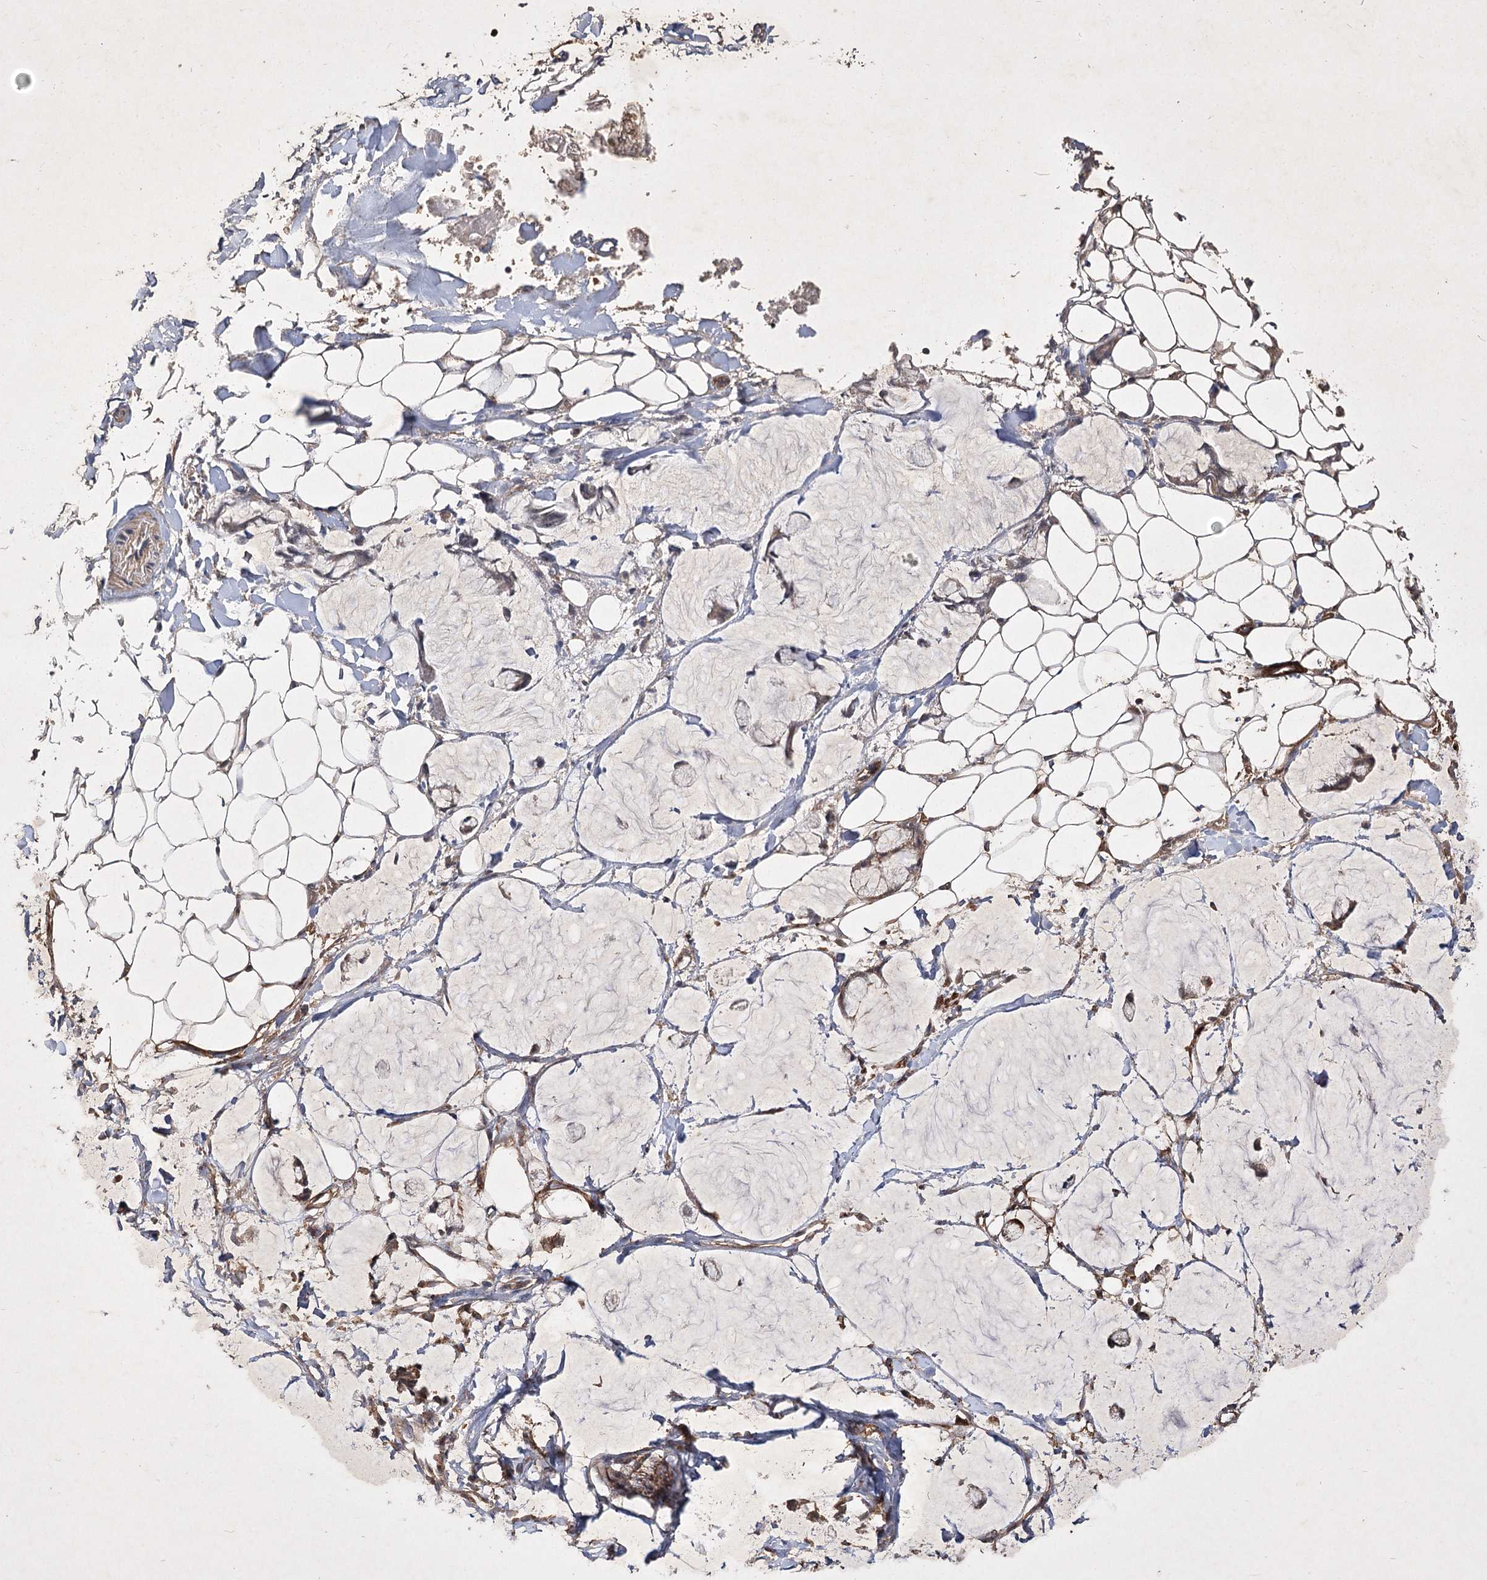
{"staining": {"intensity": "moderate", "quantity": ">75%", "location": "cytoplasmic/membranous"}, "tissue": "adipose tissue", "cell_type": "Adipocytes", "image_type": "normal", "snomed": [{"axis": "morphology", "description": "Normal tissue, NOS"}, {"axis": "morphology", "description": "Adenocarcinoma, NOS"}, {"axis": "topography", "description": "Colon"}, {"axis": "topography", "description": "Peripheral nerve tissue"}], "caption": "Immunohistochemistry (IHC) (DAB (3,3'-diaminobenzidine)) staining of unremarkable human adipose tissue reveals moderate cytoplasmic/membranous protein positivity in approximately >75% of adipocytes. (IHC, brightfield microscopy, high magnification).", "gene": "DNAJC13", "patient": {"sex": "male", "age": 14}}